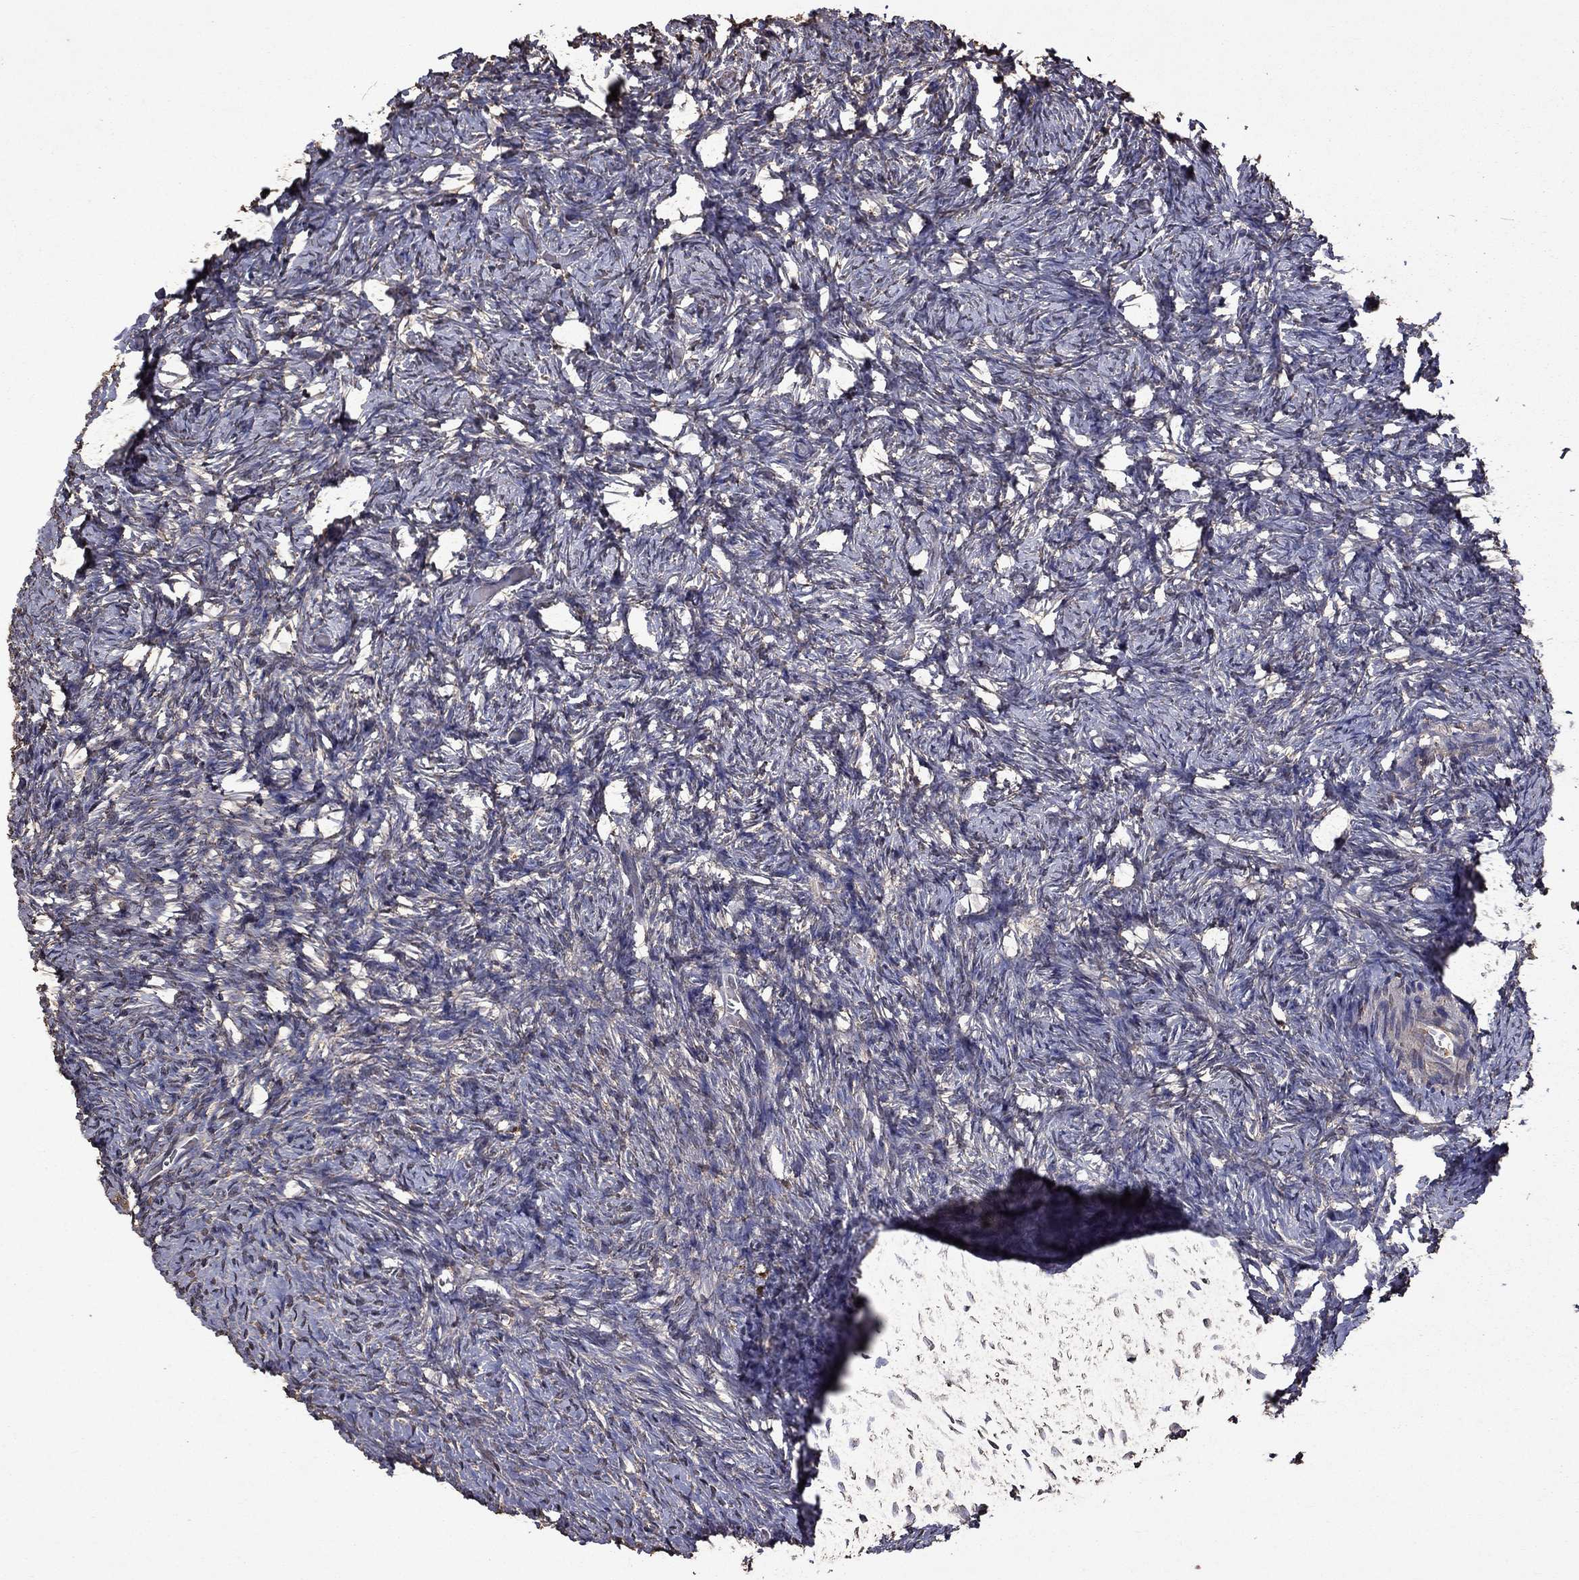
{"staining": {"intensity": "negative", "quantity": "none", "location": "none"}, "tissue": "ovary", "cell_type": "Ovarian stroma cells", "image_type": "normal", "snomed": [{"axis": "morphology", "description": "Normal tissue, NOS"}, {"axis": "topography", "description": "Ovary"}], "caption": "A histopathology image of ovary stained for a protein shows no brown staining in ovarian stroma cells.", "gene": "SERPINA5", "patient": {"sex": "female", "age": 39}}